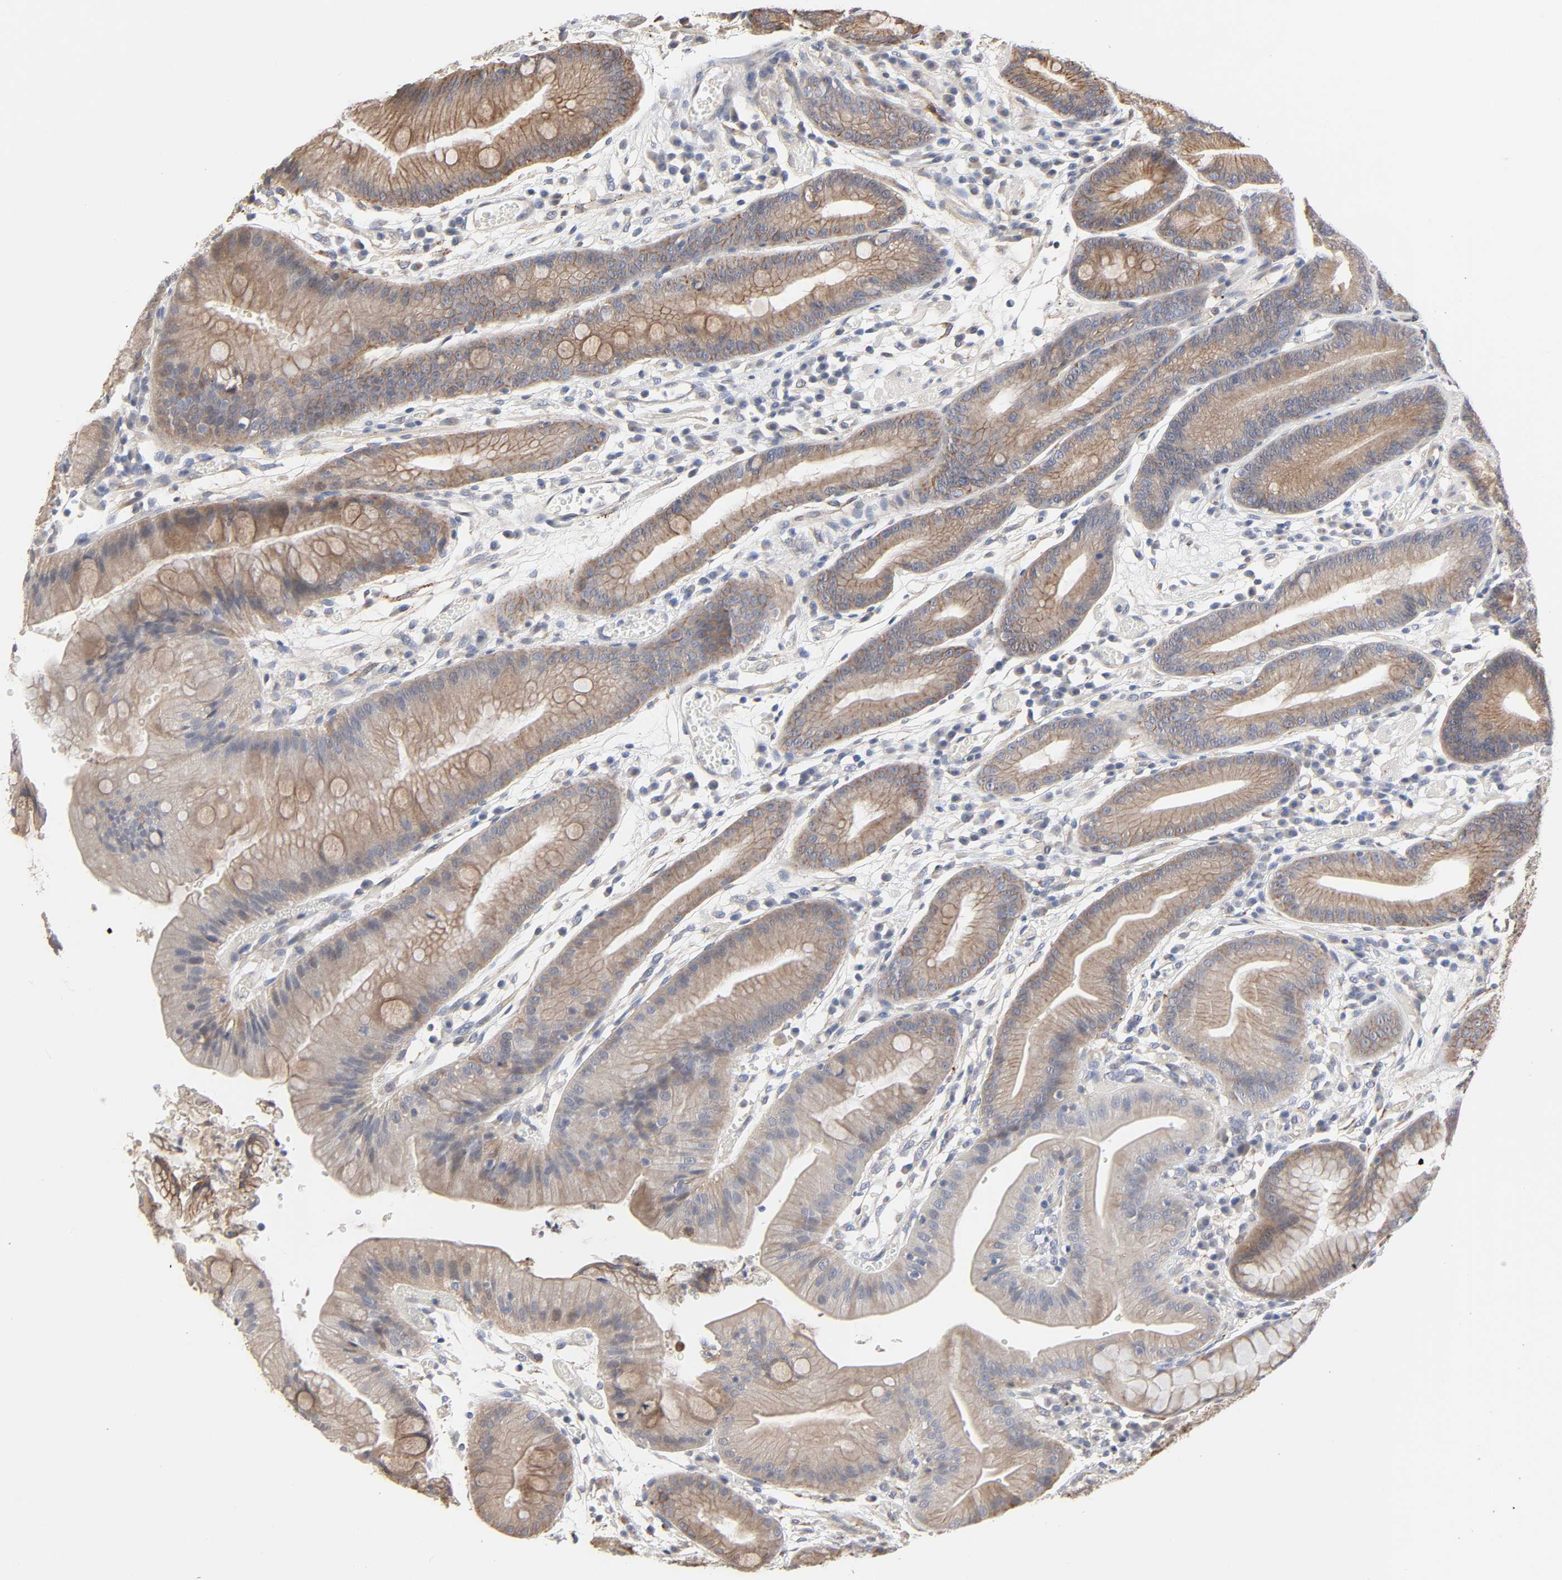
{"staining": {"intensity": "moderate", "quantity": ">75%", "location": "cytoplasmic/membranous"}, "tissue": "stomach", "cell_type": "Glandular cells", "image_type": "normal", "snomed": [{"axis": "morphology", "description": "Normal tissue, NOS"}, {"axis": "morphology", "description": "Inflammation, NOS"}, {"axis": "topography", "description": "Stomach, lower"}], "caption": "Stomach stained for a protein (brown) demonstrates moderate cytoplasmic/membranous positive positivity in approximately >75% of glandular cells.", "gene": "NDRG2", "patient": {"sex": "male", "age": 59}}